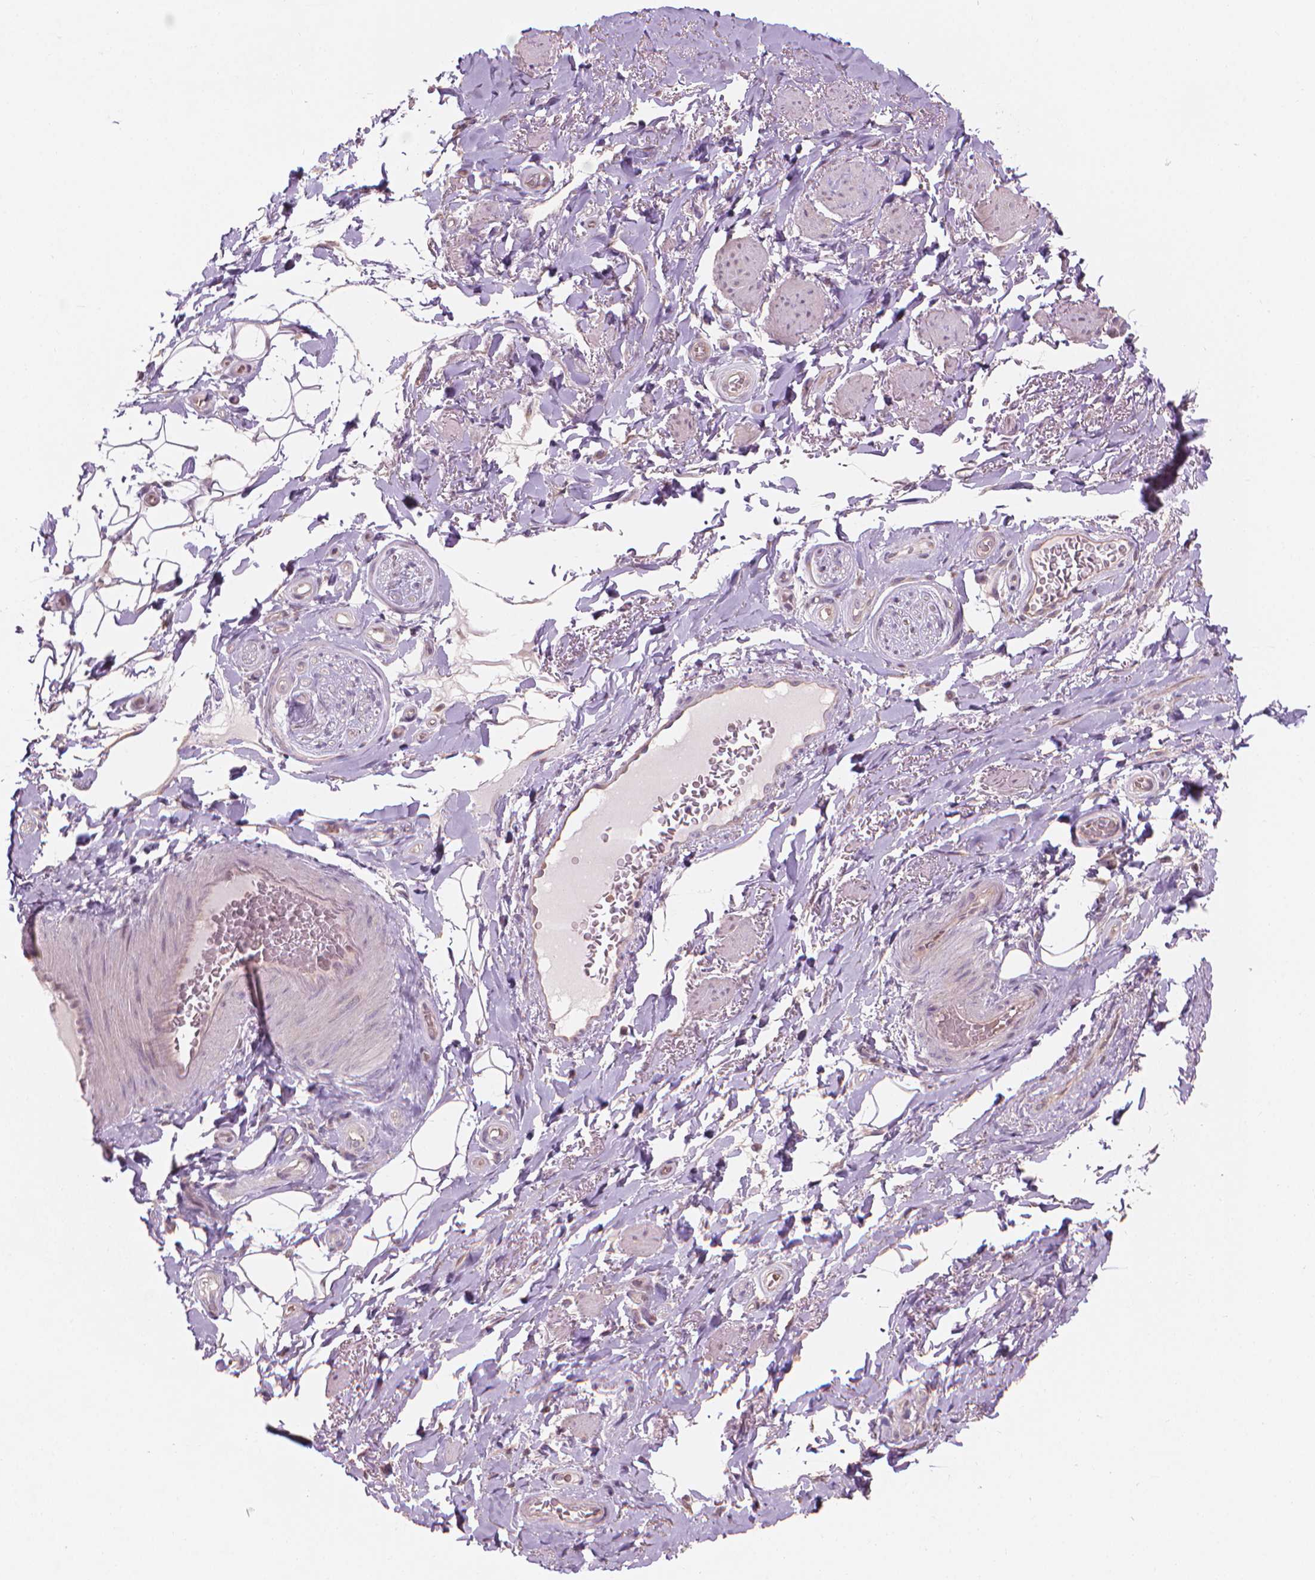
{"staining": {"intensity": "weak", "quantity": "25%-75%", "location": "cytoplasmic/membranous"}, "tissue": "adipose tissue", "cell_type": "Adipocytes", "image_type": "normal", "snomed": [{"axis": "morphology", "description": "Normal tissue, NOS"}, {"axis": "topography", "description": "Anal"}, {"axis": "topography", "description": "Peripheral nerve tissue"}], "caption": "Immunohistochemistry (IHC) (DAB) staining of normal adipose tissue demonstrates weak cytoplasmic/membranous protein expression in about 25%-75% of adipocytes. (DAB (3,3'-diaminobenzidine) = brown stain, brightfield microscopy at high magnification).", "gene": "IFFO1", "patient": {"sex": "male", "age": 53}}